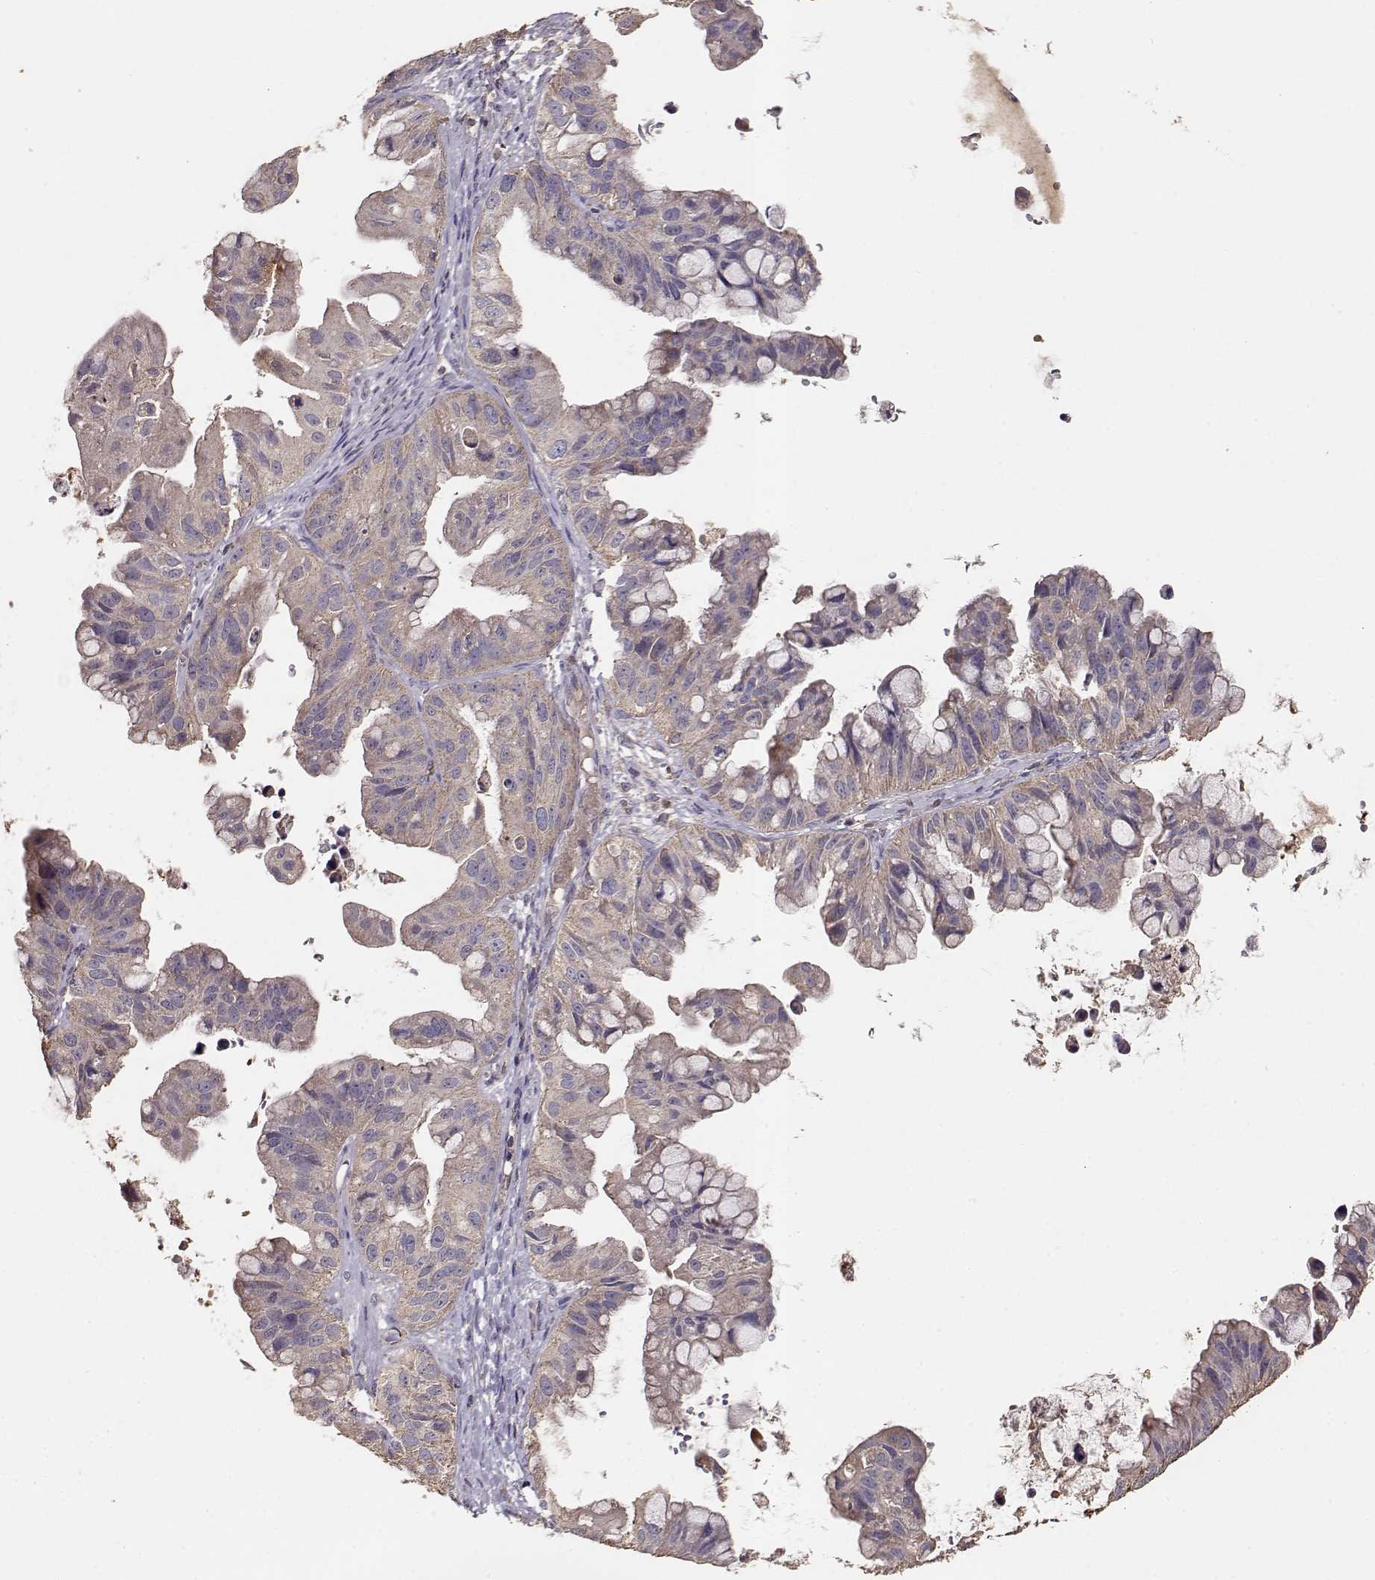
{"staining": {"intensity": "weak", "quantity": "25%-75%", "location": "cytoplasmic/membranous"}, "tissue": "ovarian cancer", "cell_type": "Tumor cells", "image_type": "cancer", "snomed": [{"axis": "morphology", "description": "Cystadenocarcinoma, mucinous, NOS"}, {"axis": "topography", "description": "Ovary"}], "caption": "A histopathology image showing weak cytoplasmic/membranous positivity in approximately 25%-75% of tumor cells in mucinous cystadenocarcinoma (ovarian), as visualized by brown immunohistochemical staining.", "gene": "TARS3", "patient": {"sex": "female", "age": 76}}